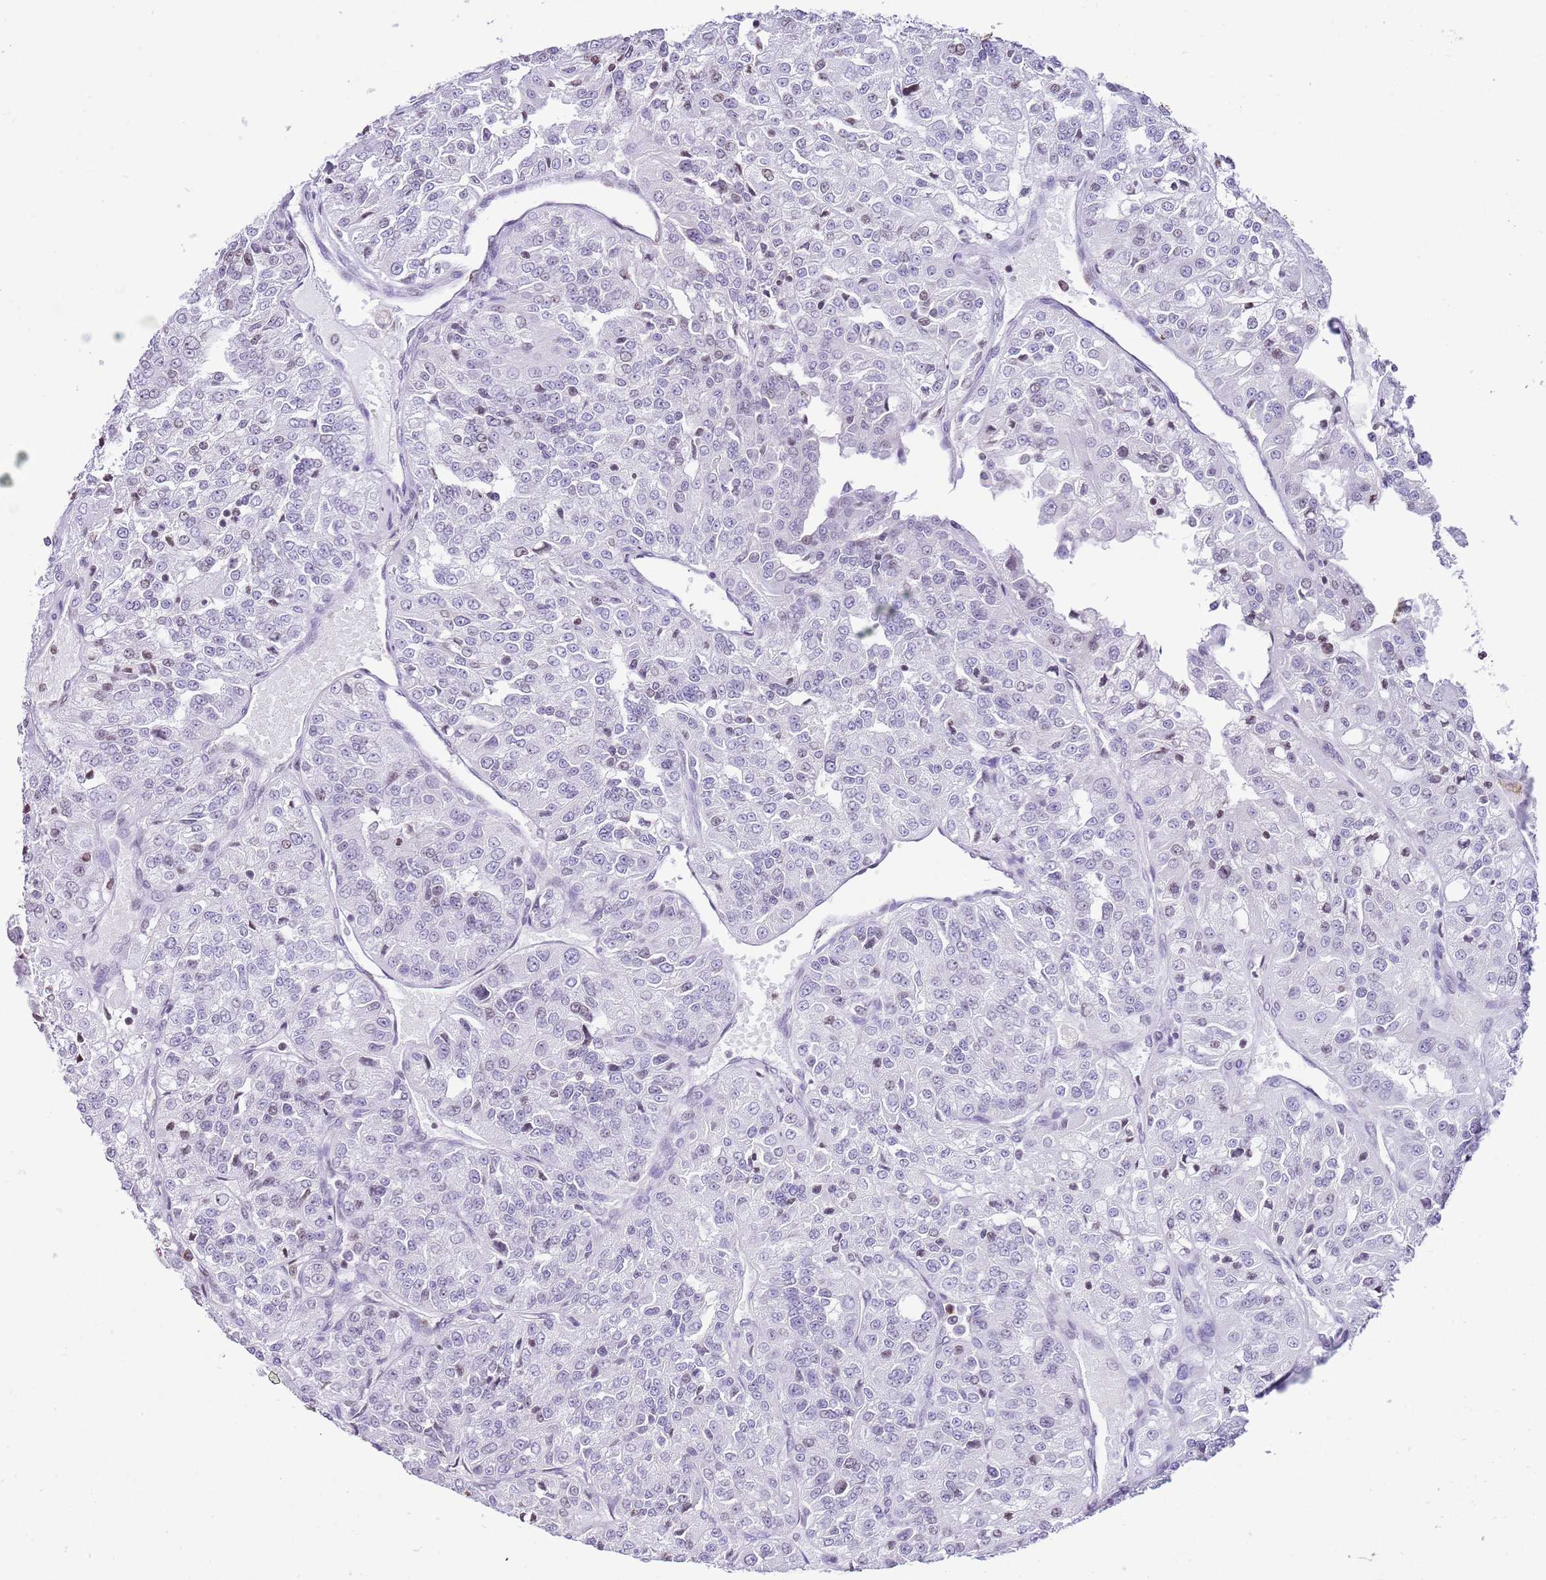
{"staining": {"intensity": "negative", "quantity": "none", "location": "none"}, "tissue": "renal cancer", "cell_type": "Tumor cells", "image_type": "cancer", "snomed": [{"axis": "morphology", "description": "Adenocarcinoma, NOS"}, {"axis": "topography", "description": "Kidney"}], "caption": "DAB (3,3'-diaminobenzidine) immunohistochemical staining of human adenocarcinoma (renal) reveals no significant expression in tumor cells.", "gene": "PRR15", "patient": {"sex": "female", "age": 63}}